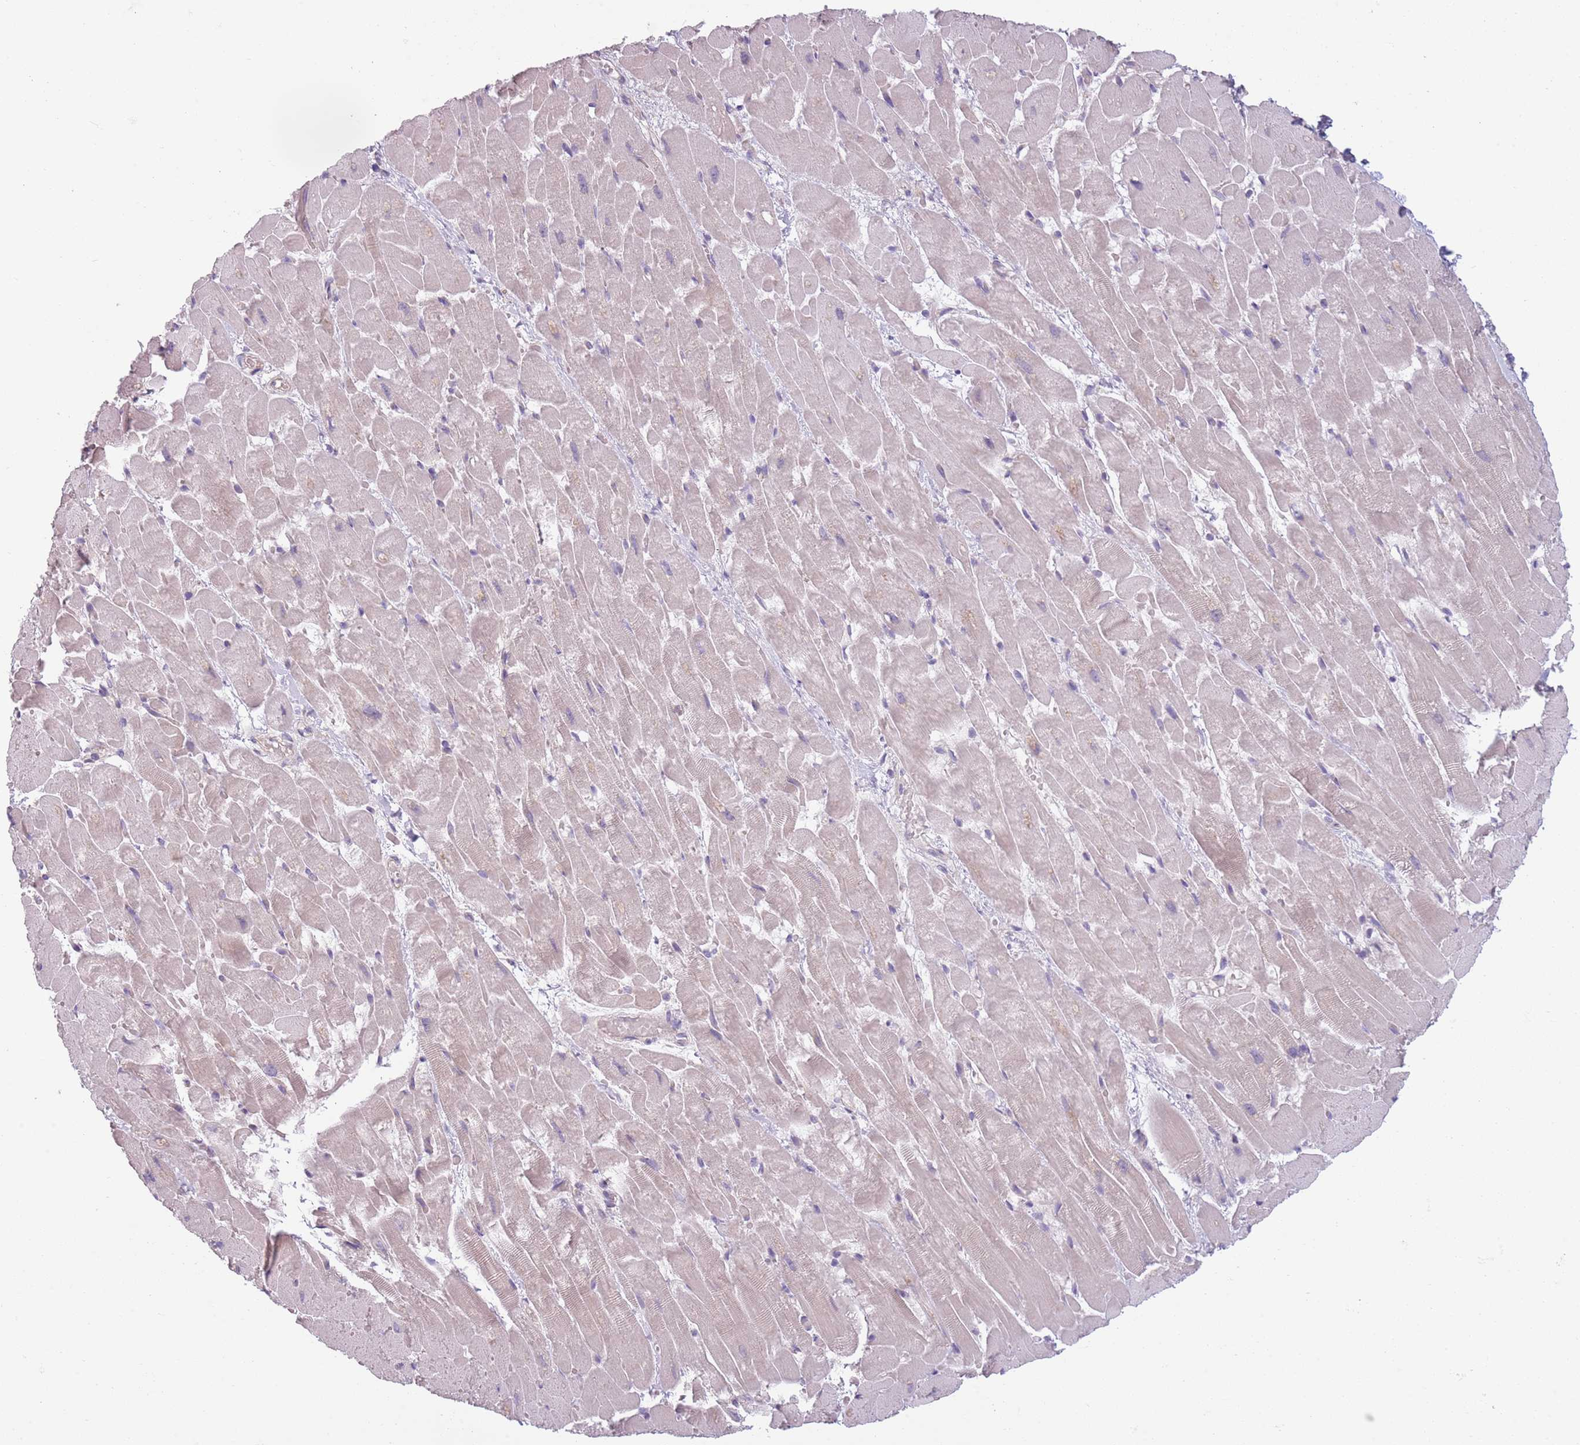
{"staining": {"intensity": "weak", "quantity": "<25%", "location": "cytoplasmic/membranous"}, "tissue": "heart muscle", "cell_type": "Cardiomyocytes", "image_type": "normal", "snomed": [{"axis": "morphology", "description": "Normal tissue, NOS"}, {"axis": "topography", "description": "Heart"}], "caption": "DAB immunohistochemical staining of benign heart muscle demonstrates no significant positivity in cardiomyocytes. (IHC, brightfield microscopy, high magnification).", "gene": "TLCD2", "patient": {"sex": "male", "age": 37}}